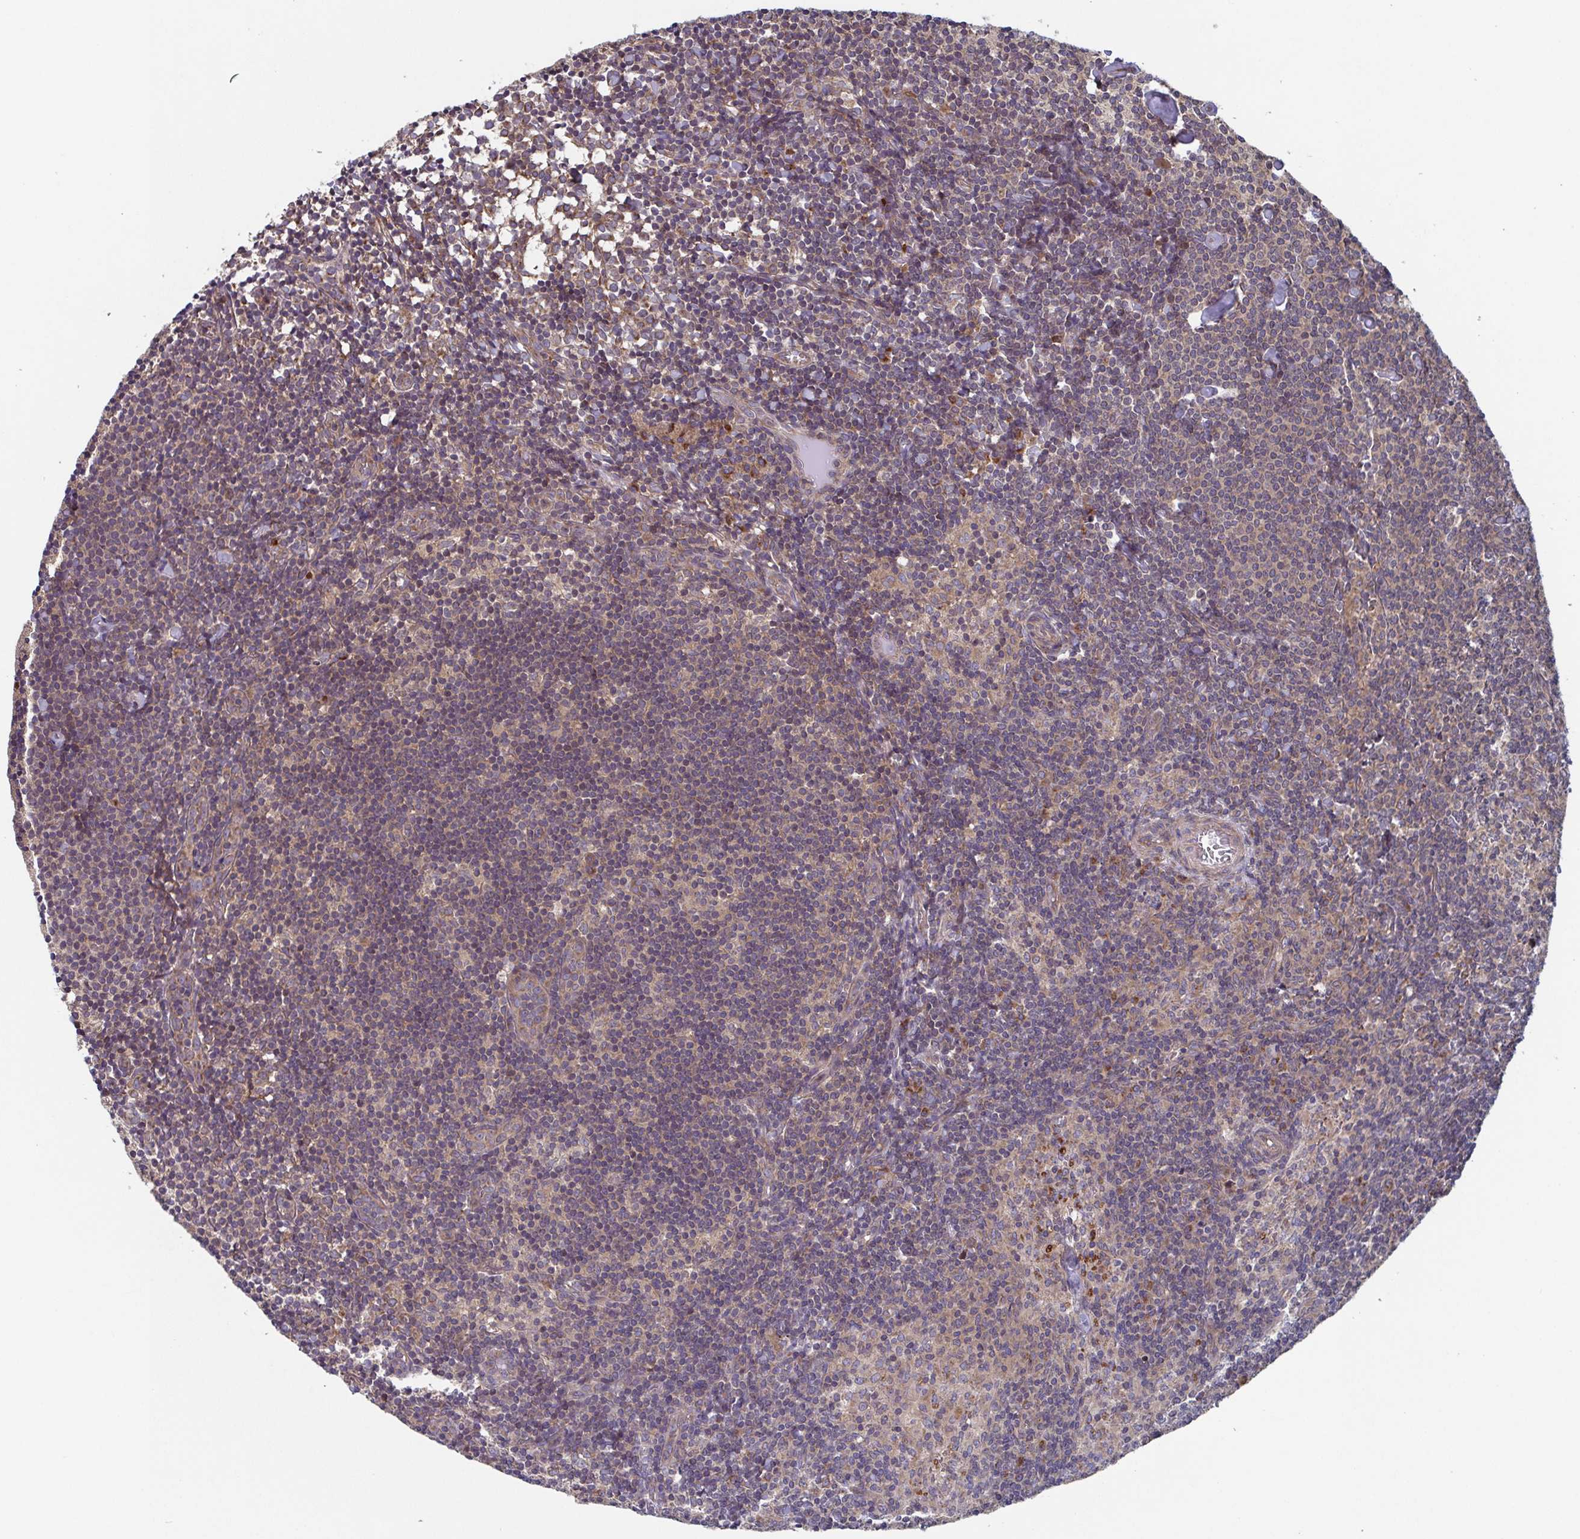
{"staining": {"intensity": "moderate", "quantity": "<25%", "location": "cytoplasmic/membranous"}, "tissue": "lymph node", "cell_type": "Germinal center cells", "image_type": "normal", "snomed": [{"axis": "morphology", "description": "Normal tissue, NOS"}, {"axis": "topography", "description": "Lymph node"}], "caption": "Moderate cytoplasmic/membranous protein staining is seen in approximately <25% of germinal center cells in lymph node. Immunohistochemistry stains the protein in brown and the nuclei are stained blue.", "gene": "COPB1", "patient": {"sex": "female", "age": 41}}